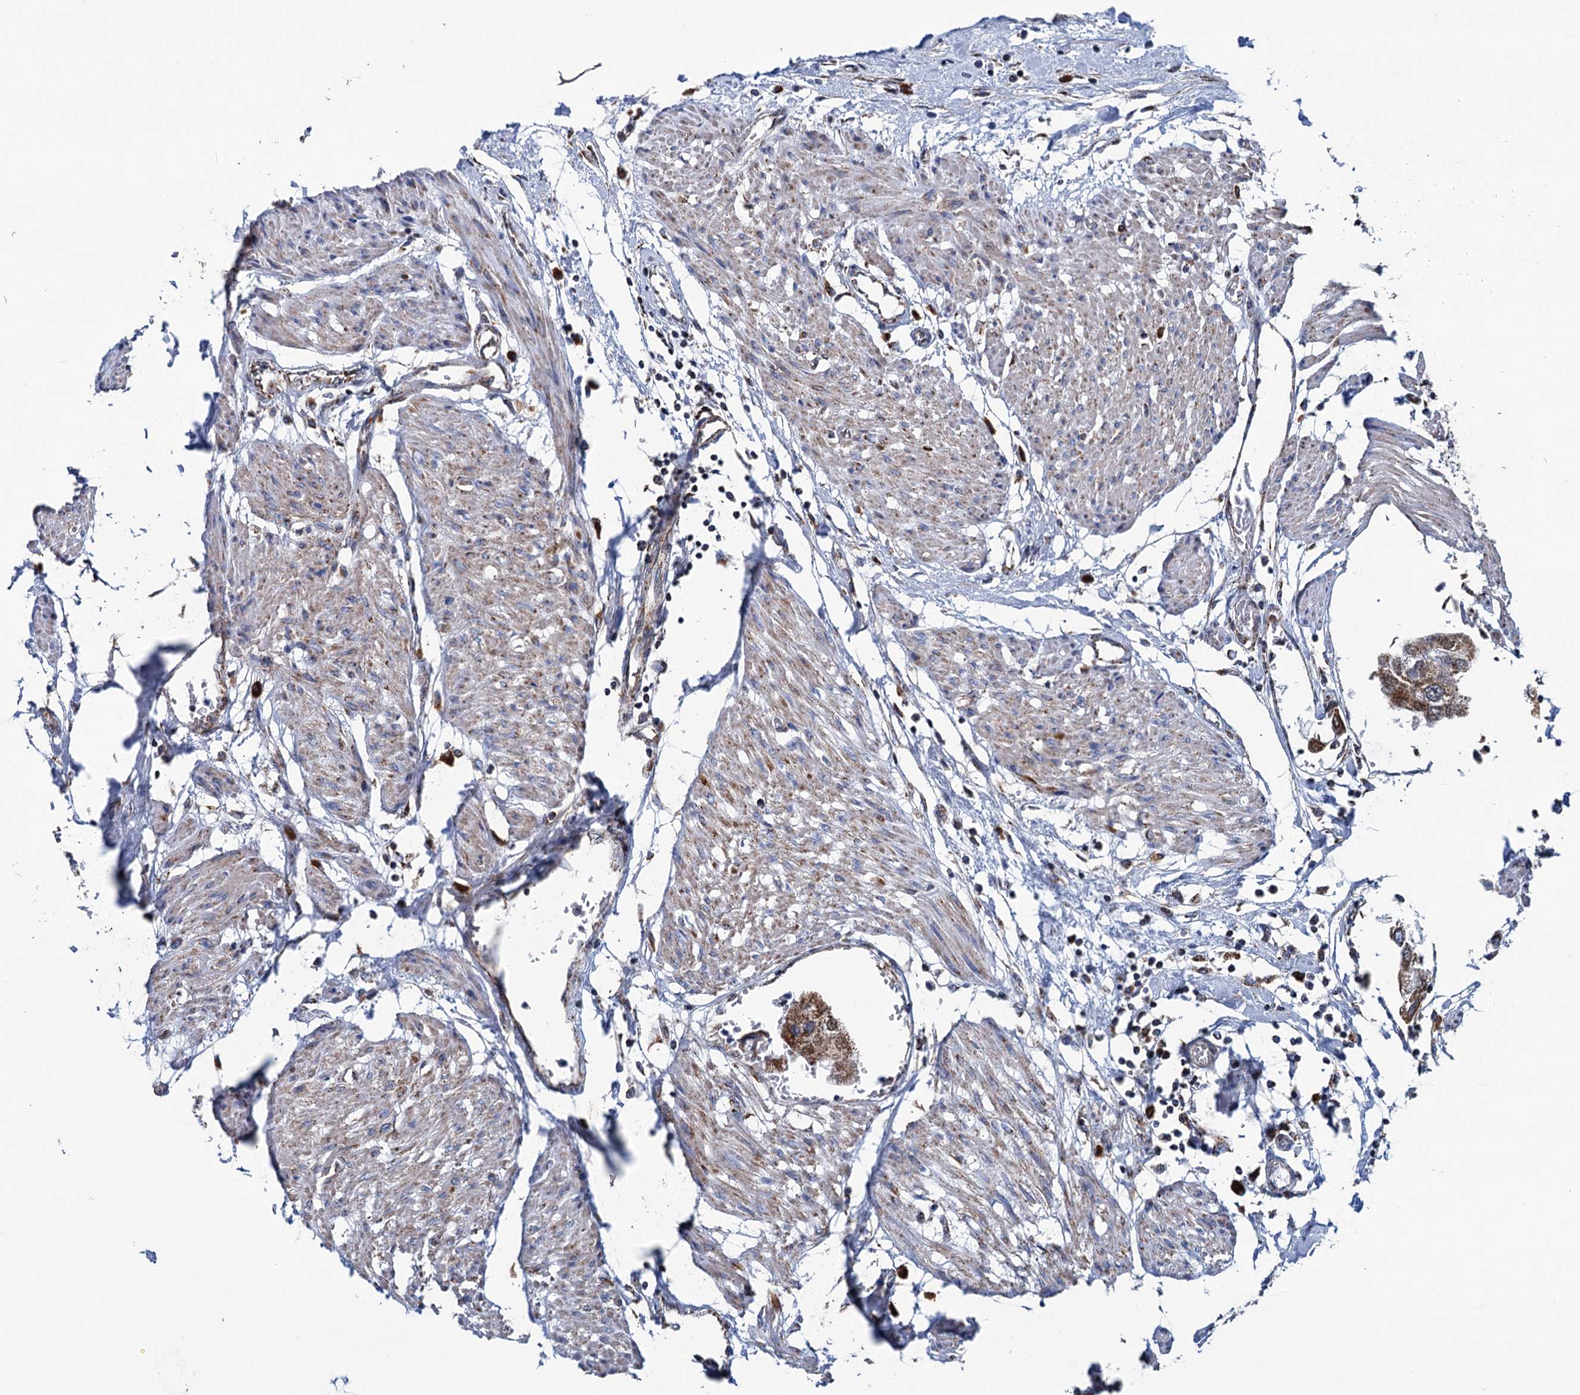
{"staining": {"intensity": "moderate", "quantity": ">75%", "location": "cytoplasmic/membranous,nuclear"}, "tissue": "urothelial cancer", "cell_type": "Tumor cells", "image_type": "cancer", "snomed": [{"axis": "morphology", "description": "Urothelial carcinoma, High grade"}, {"axis": "topography", "description": "Urinary bladder"}], "caption": "Immunohistochemistry (IHC) of high-grade urothelial carcinoma displays medium levels of moderate cytoplasmic/membranous and nuclear expression in approximately >75% of tumor cells.", "gene": "MORN3", "patient": {"sex": "male", "age": 64}}